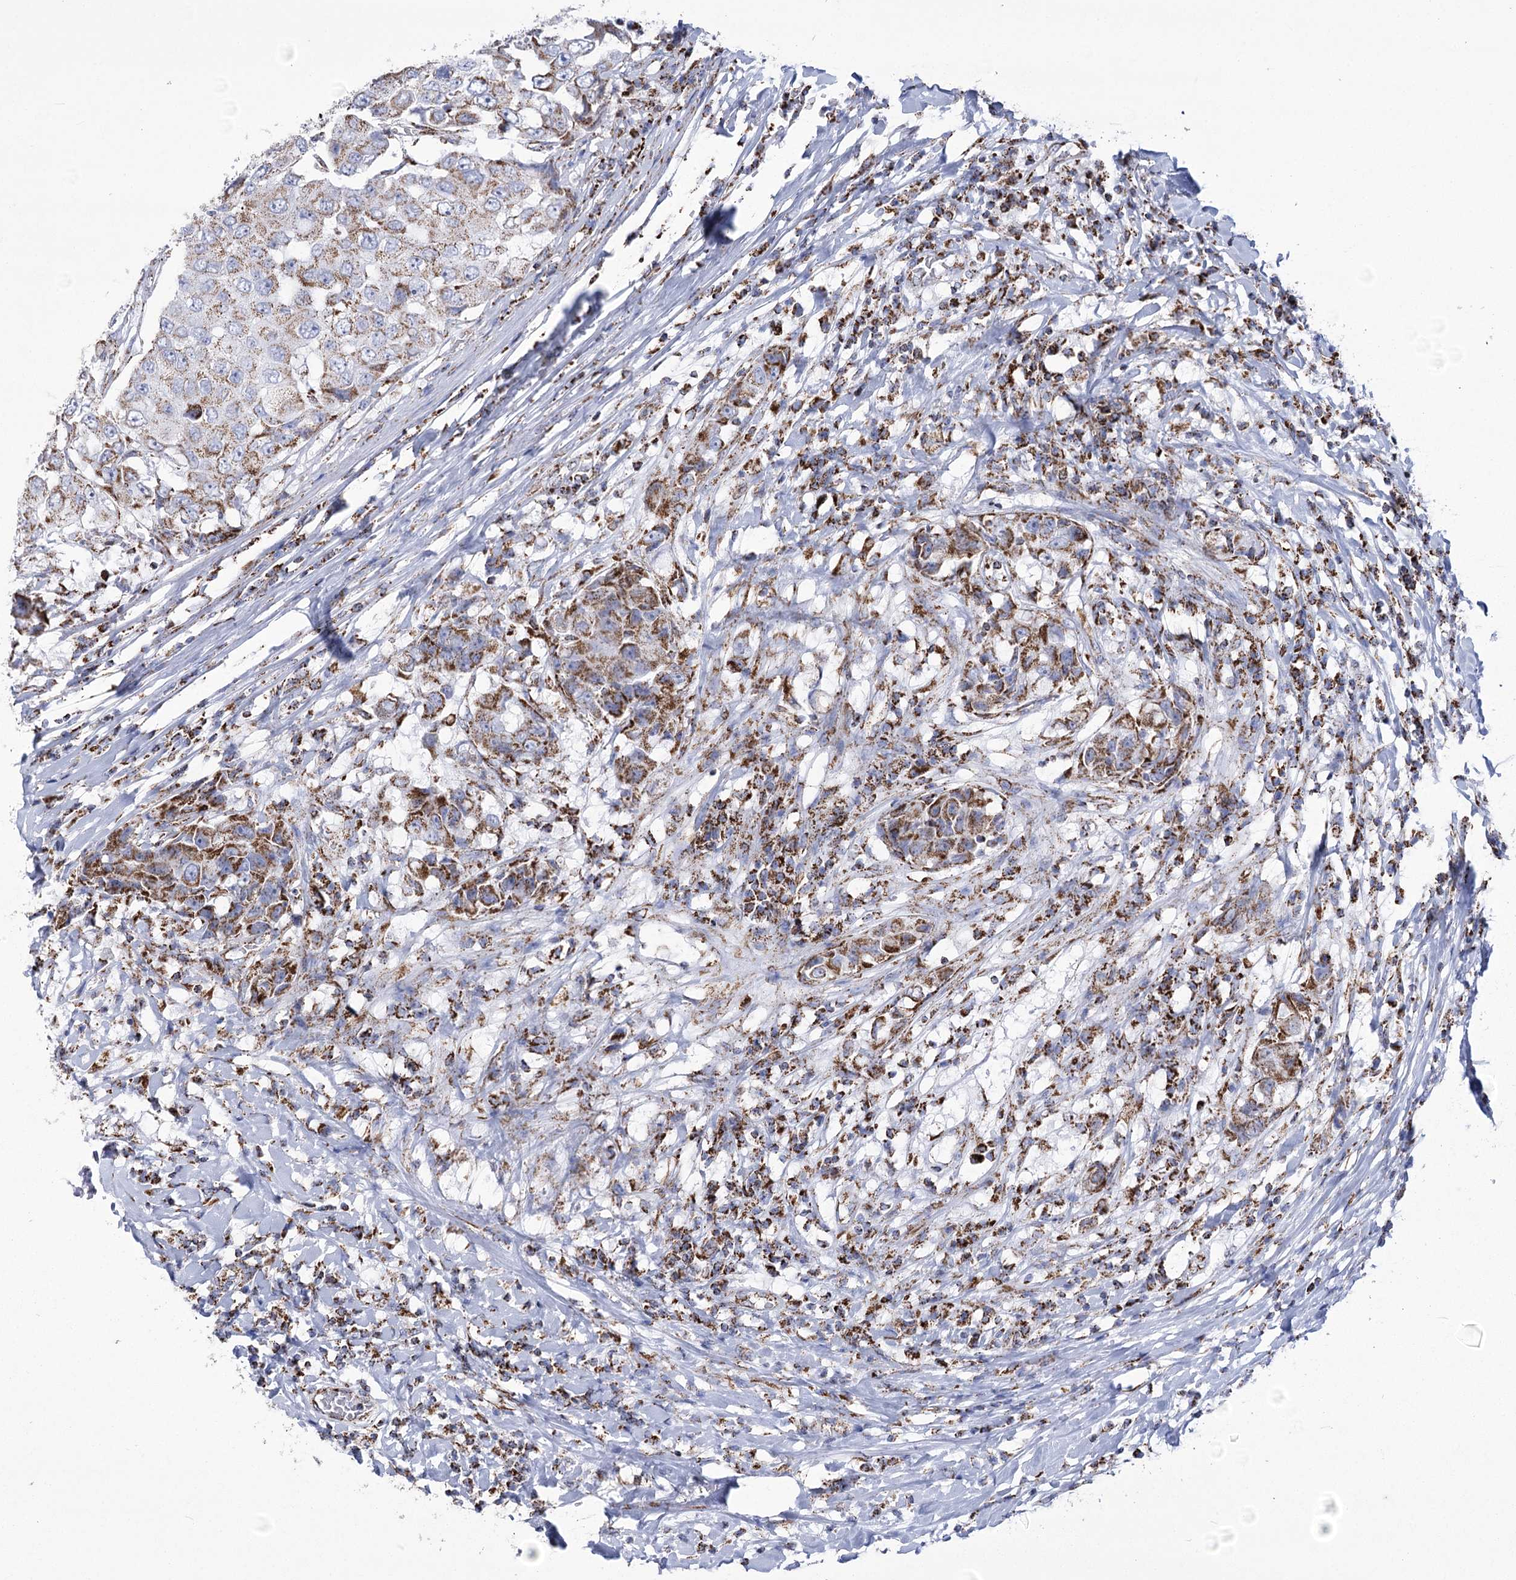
{"staining": {"intensity": "strong", "quantity": "25%-75%", "location": "cytoplasmic/membranous"}, "tissue": "breast cancer", "cell_type": "Tumor cells", "image_type": "cancer", "snomed": [{"axis": "morphology", "description": "Duct carcinoma"}, {"axis": "topography", "description": "Breast"}], "caption": "There is high levels of strong cytoplasmic/membranous expression in tumor cells of breast cancer, as demonstrated by immunohistochemical staining (brown color).", "gene": "PDHB", "patient": {"sex": "female", "age": 27}}